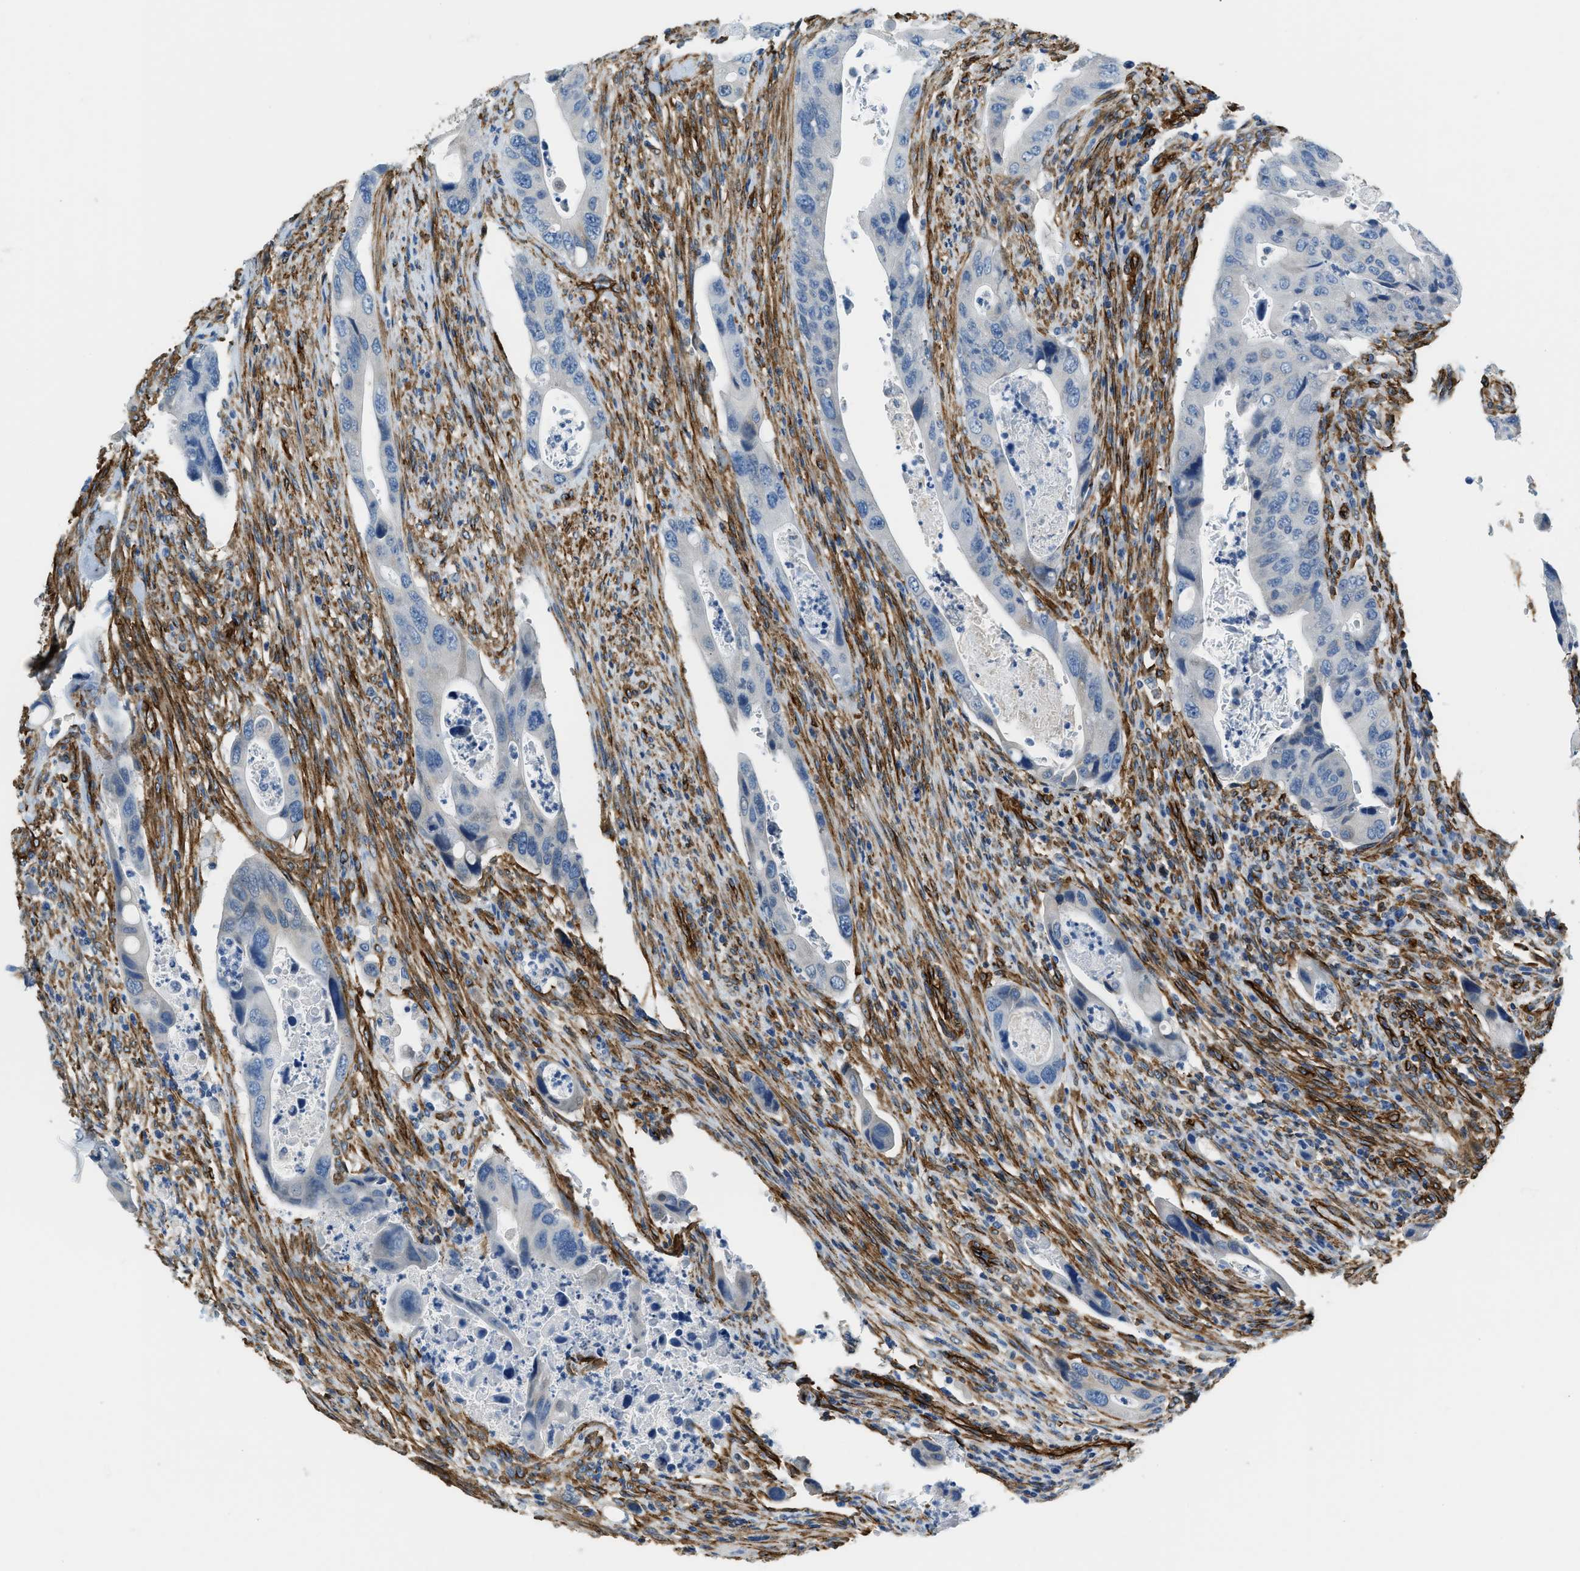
{"staining": {"intensity": "negative", "quantity": "none", "location": "none"}, "tissue": "colorectal cancer", "cell_type": "Tumor cells", "image_type": "cancer", "snomed": [{"axis": "morphology", "description": "Adenocarcinoma, NOS"}, {"axis": "topography", "description": "Rectum"}], "caption": "High magnification brightfield microscopy of colorectal adenocarcinoma stained with DAB (brown) and counterstained with hematoxylin (blue): tumor cells show no significant positivity.", "gene": "TMEM43", "patient": {"sex": "female", "age": 57}}